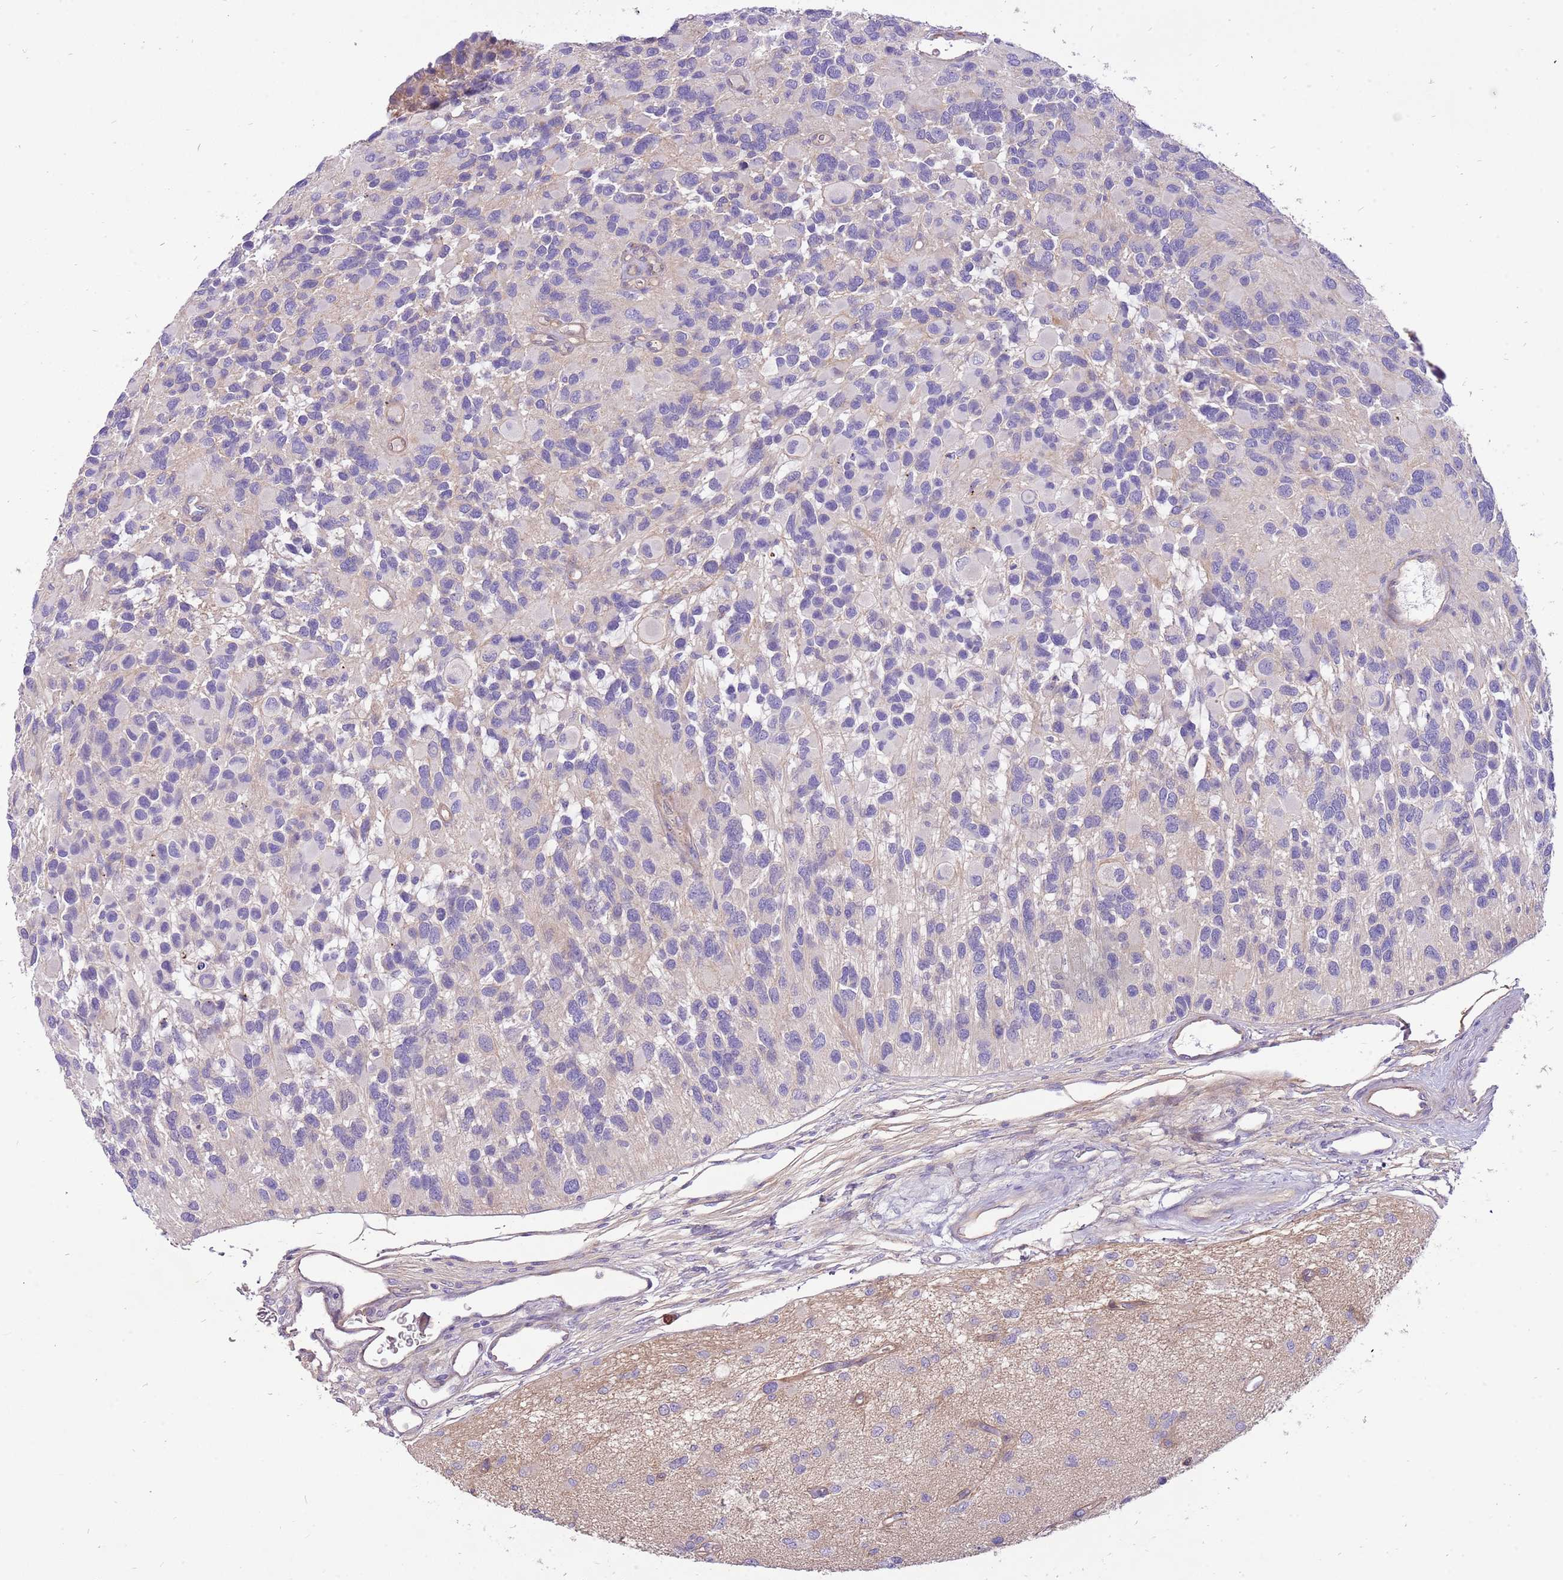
{"staining": {"intensity": "negative", "quantity": "none", "location": "none"}, "tissue": "glioma", "cell_type": "Tumor cells", "image_type": "cancer", "snomed": [{"axis": "morphology", "description": "Glioma, malignant, High grade"}, {"axis": "topography", "description": "Brain"}], "caption": "A histopathology image of human malignant glioma (high-grade) is negative for staining in tumor cells.", "gene": "NTN4", "patient": {"sex": "male", "age": 77}}